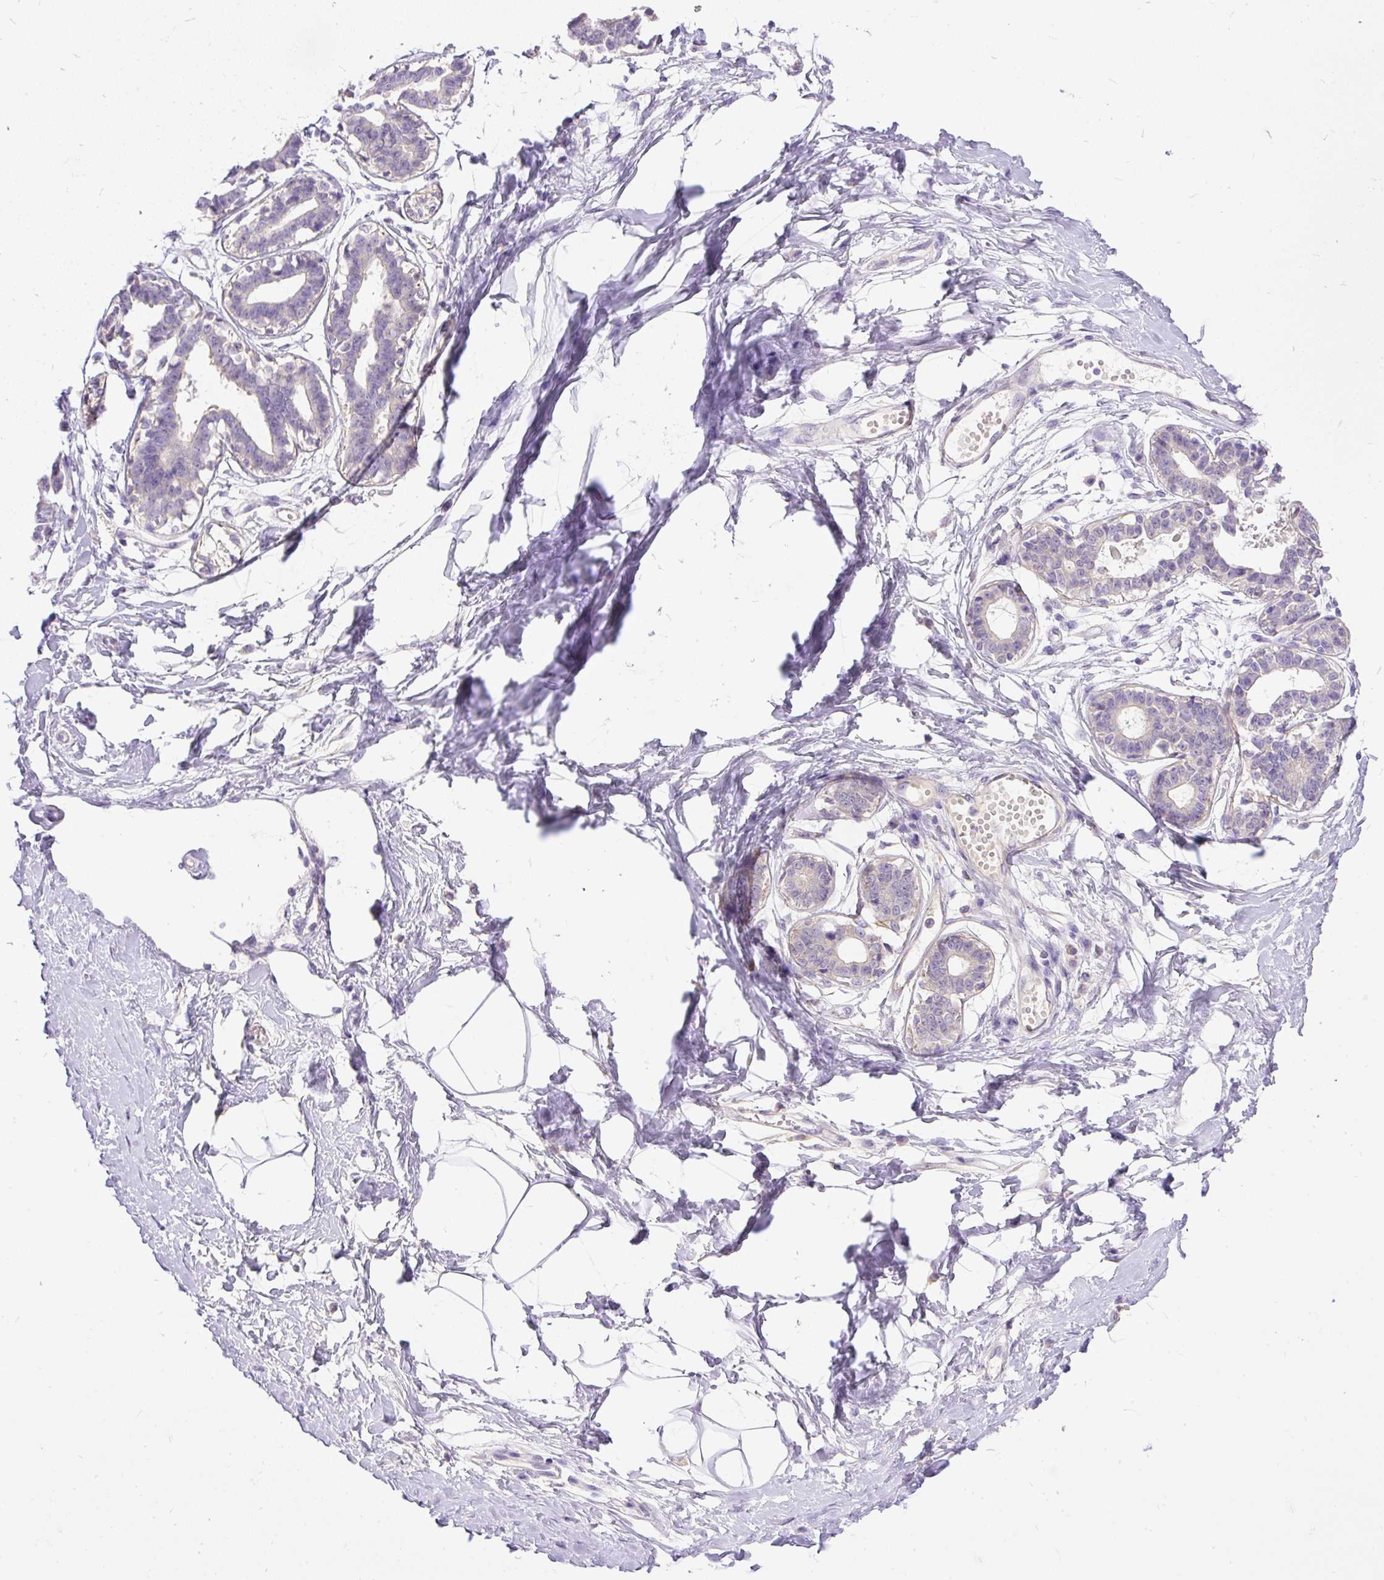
{"staining": {"intensity": "negative", "quantity": "none", "location": "none"}, "tissue": "breast", "cell_type": "Adipocytes", "image_type": "normal", "snomed": [{"axis": "morphology", "description": "Normal tissue, NOS"}, {"axis": "topography", "description": "Breast"}], "caption": "DAB immunohistochemical staining of unremarkable human breast exhibits no significant expression in adipocytes. (Brightfield microscopy of DAB immunohistochemistry (IHC) at high magnification).", "gene": "KRTAP20", "patient": {"sex": "female", "age": 45}}